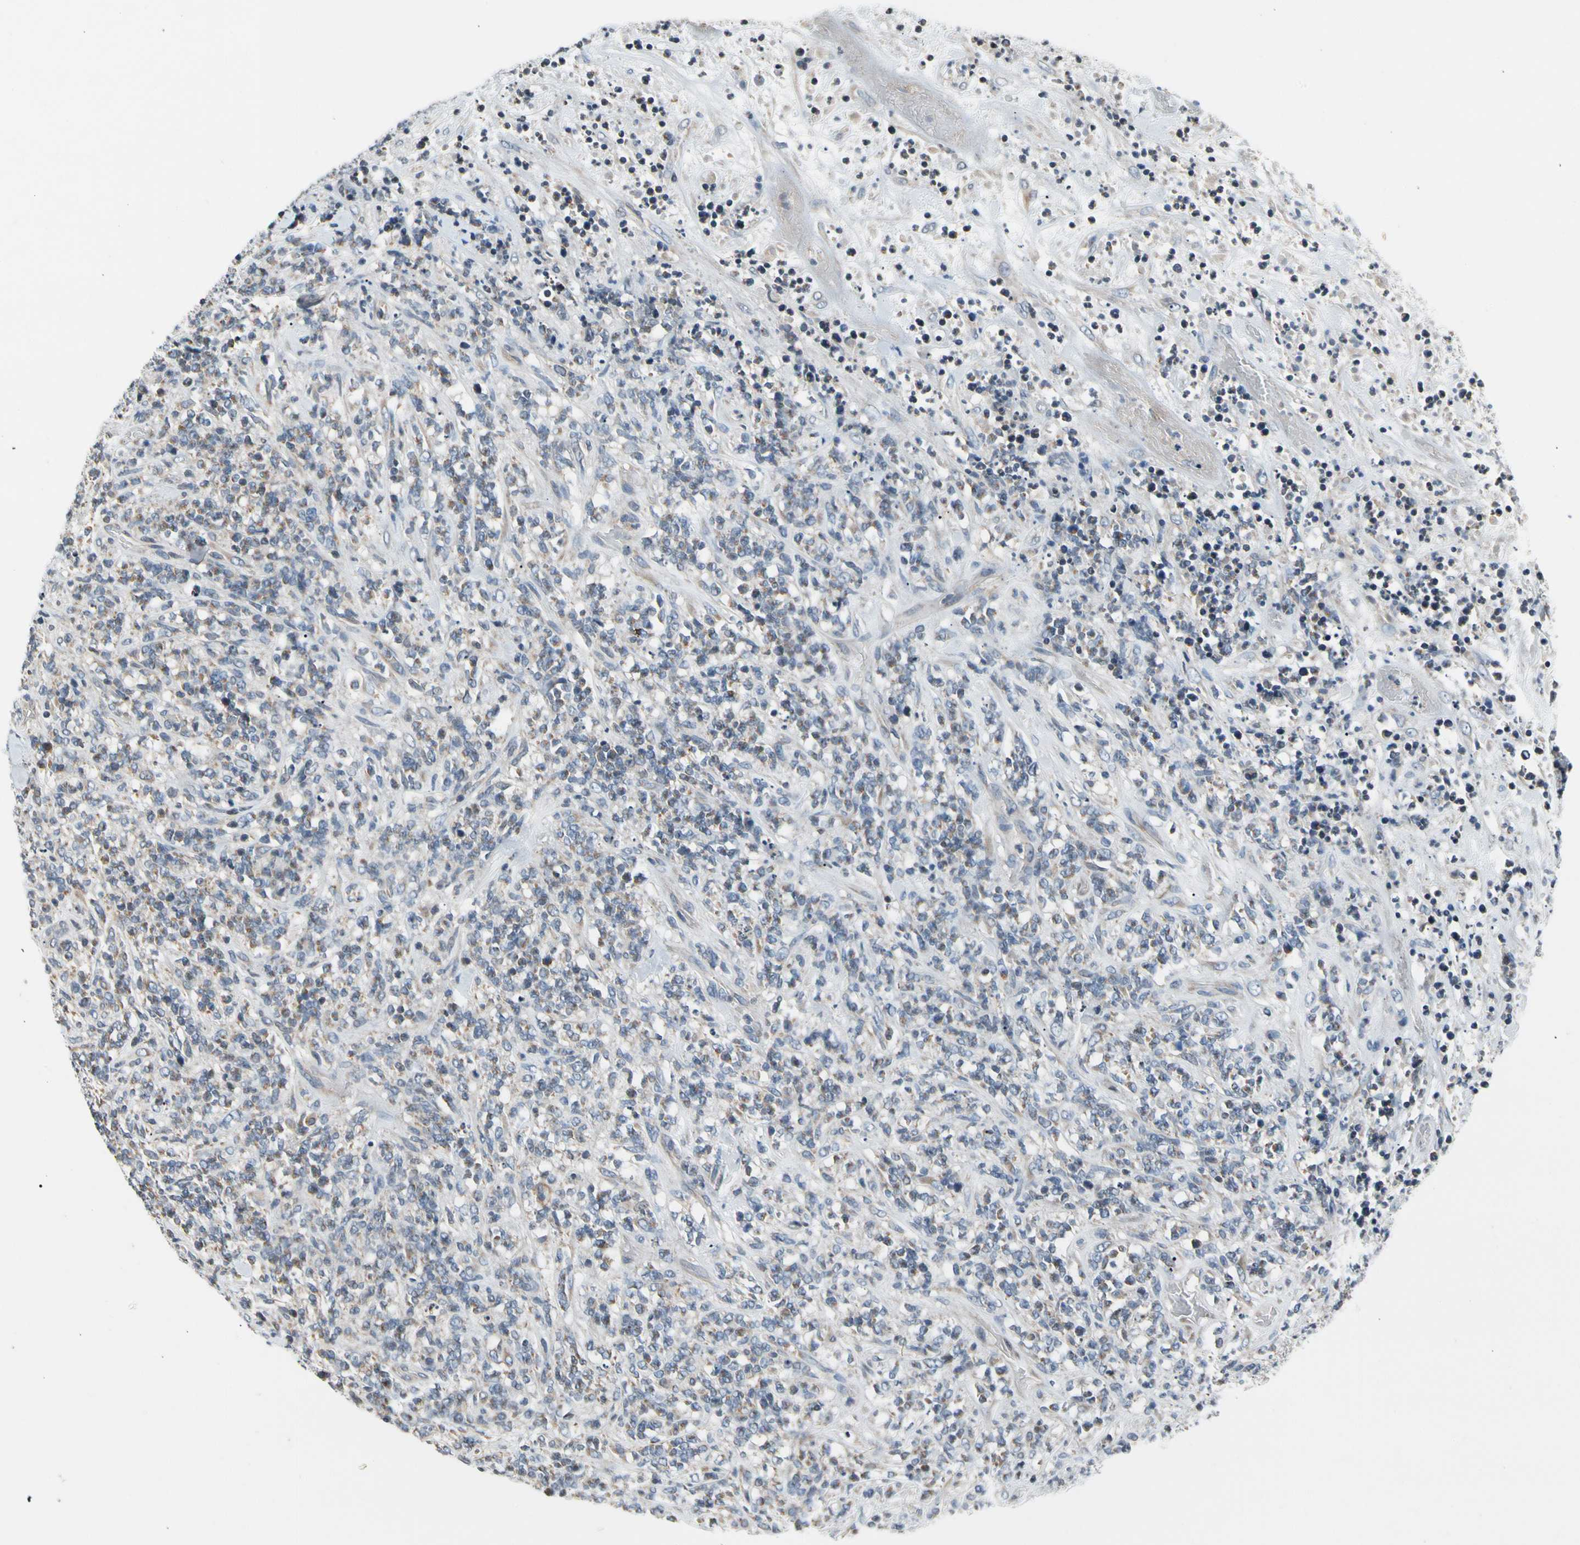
{"staining": {"intensity": "negative", "quantity": "none", "location": "none"}, "tissue": "lymphoma", "cell_type": "Tumor cells", "image_type": "cancer", "snomed": [{"axis": "morphology", "description": "Malignant lymphoma, non-Hodgkin's type, High grade"}, {"axis": "topography", "description": "Soft tissue"}], "caption": "A high-resolution image shows immunohistochemistry staining of lymphoma, which reveals no significant staining in tumor cells.", "gene": "SOX30", "patient": {"sex": "male", "age": 18}}